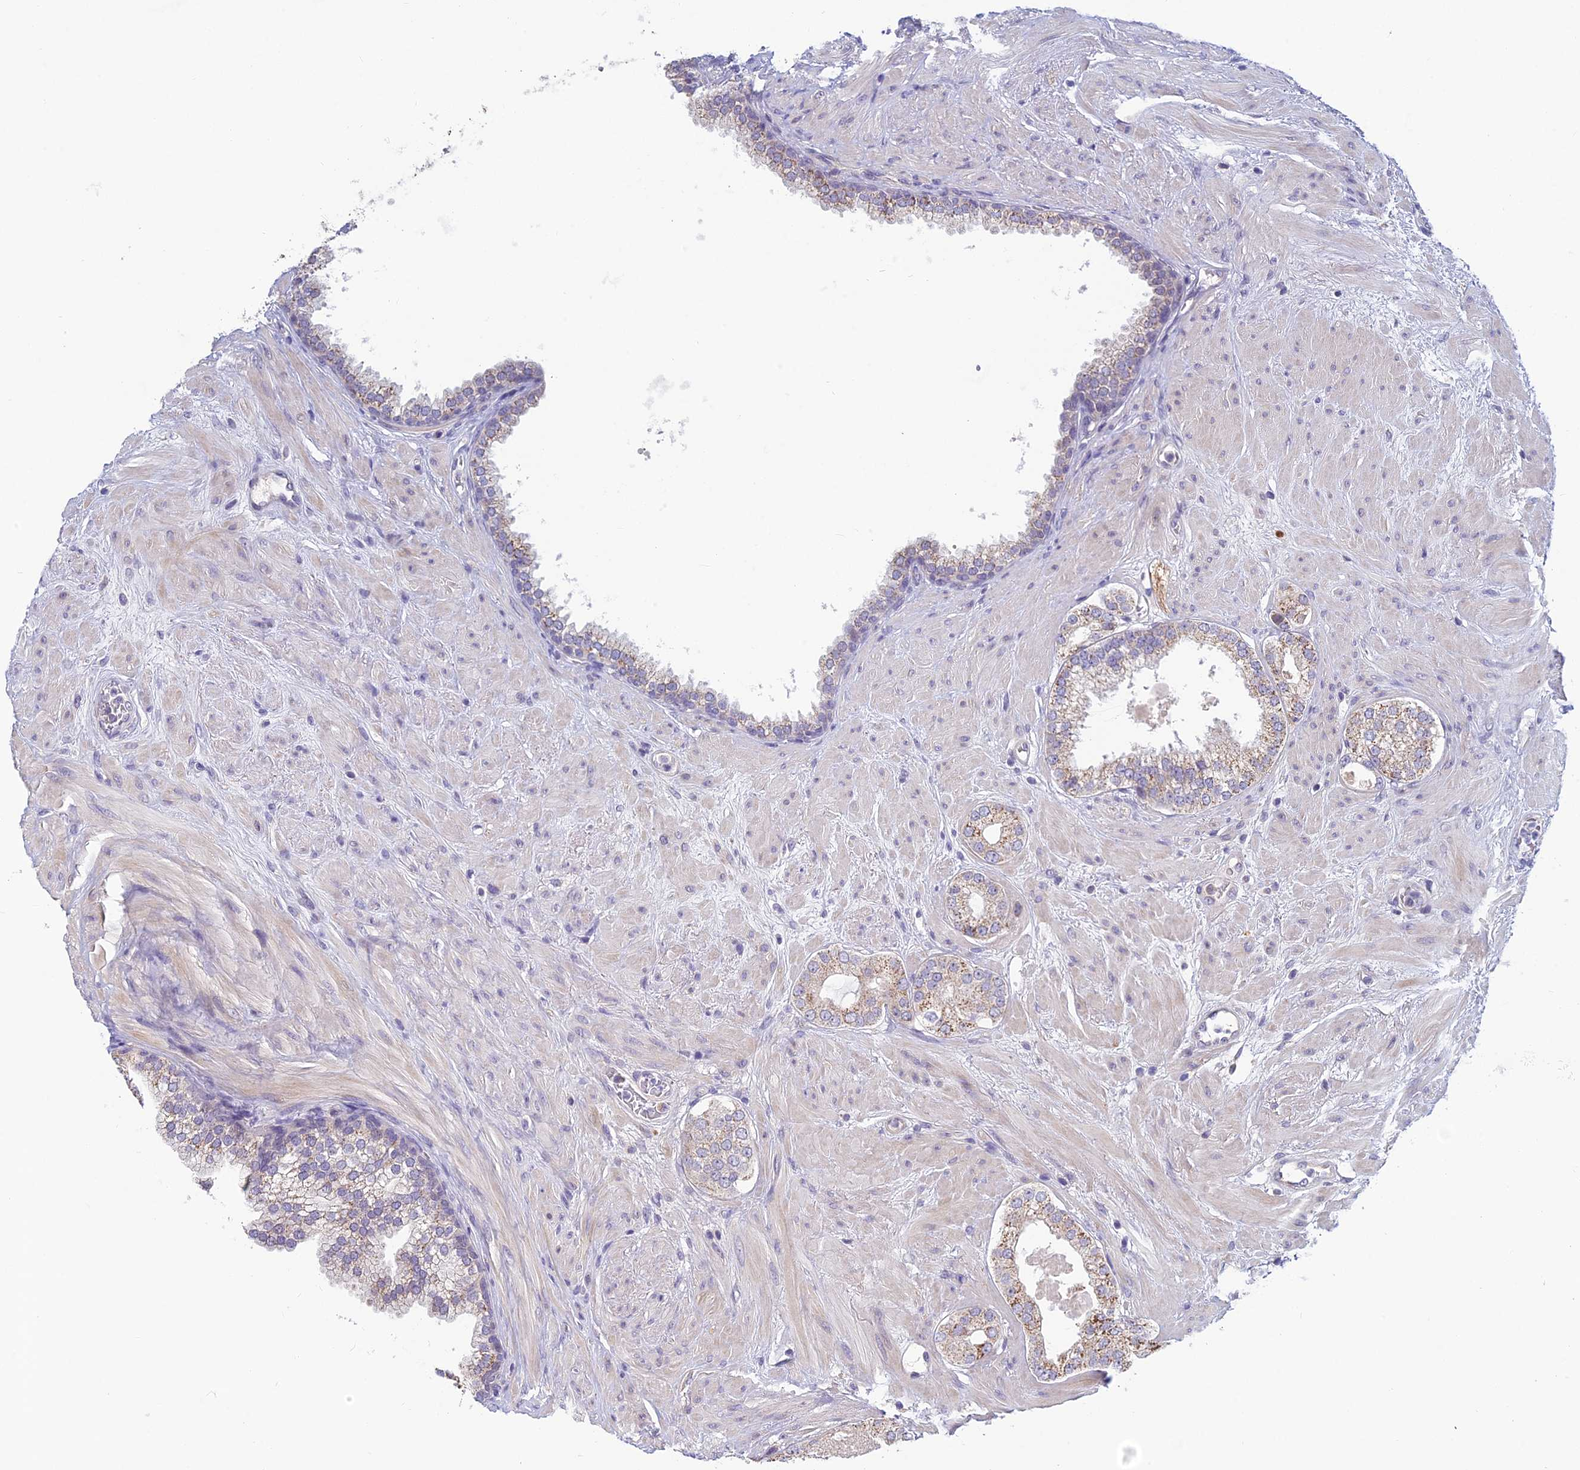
{"staining": {"intensity": "weak", "quantity": "<25%", "location": "cytoplasmic/membranous"}, "tissue": "prostate cancer", "cell_type": "Tumor cells", "image_type": "cancer", "snomed": [{"axis": "morphology", "description": "Adenocarcinoma, High grade"}, {"axis": "topography", "description": "Prostate"}], "caption": "Prostate high-grade adenocarcinoma was stained to show a protein in brown. There is no significant staining in tumor cells.", "gene": "HECA", "patient": {"sex": "male", "age": 65}}